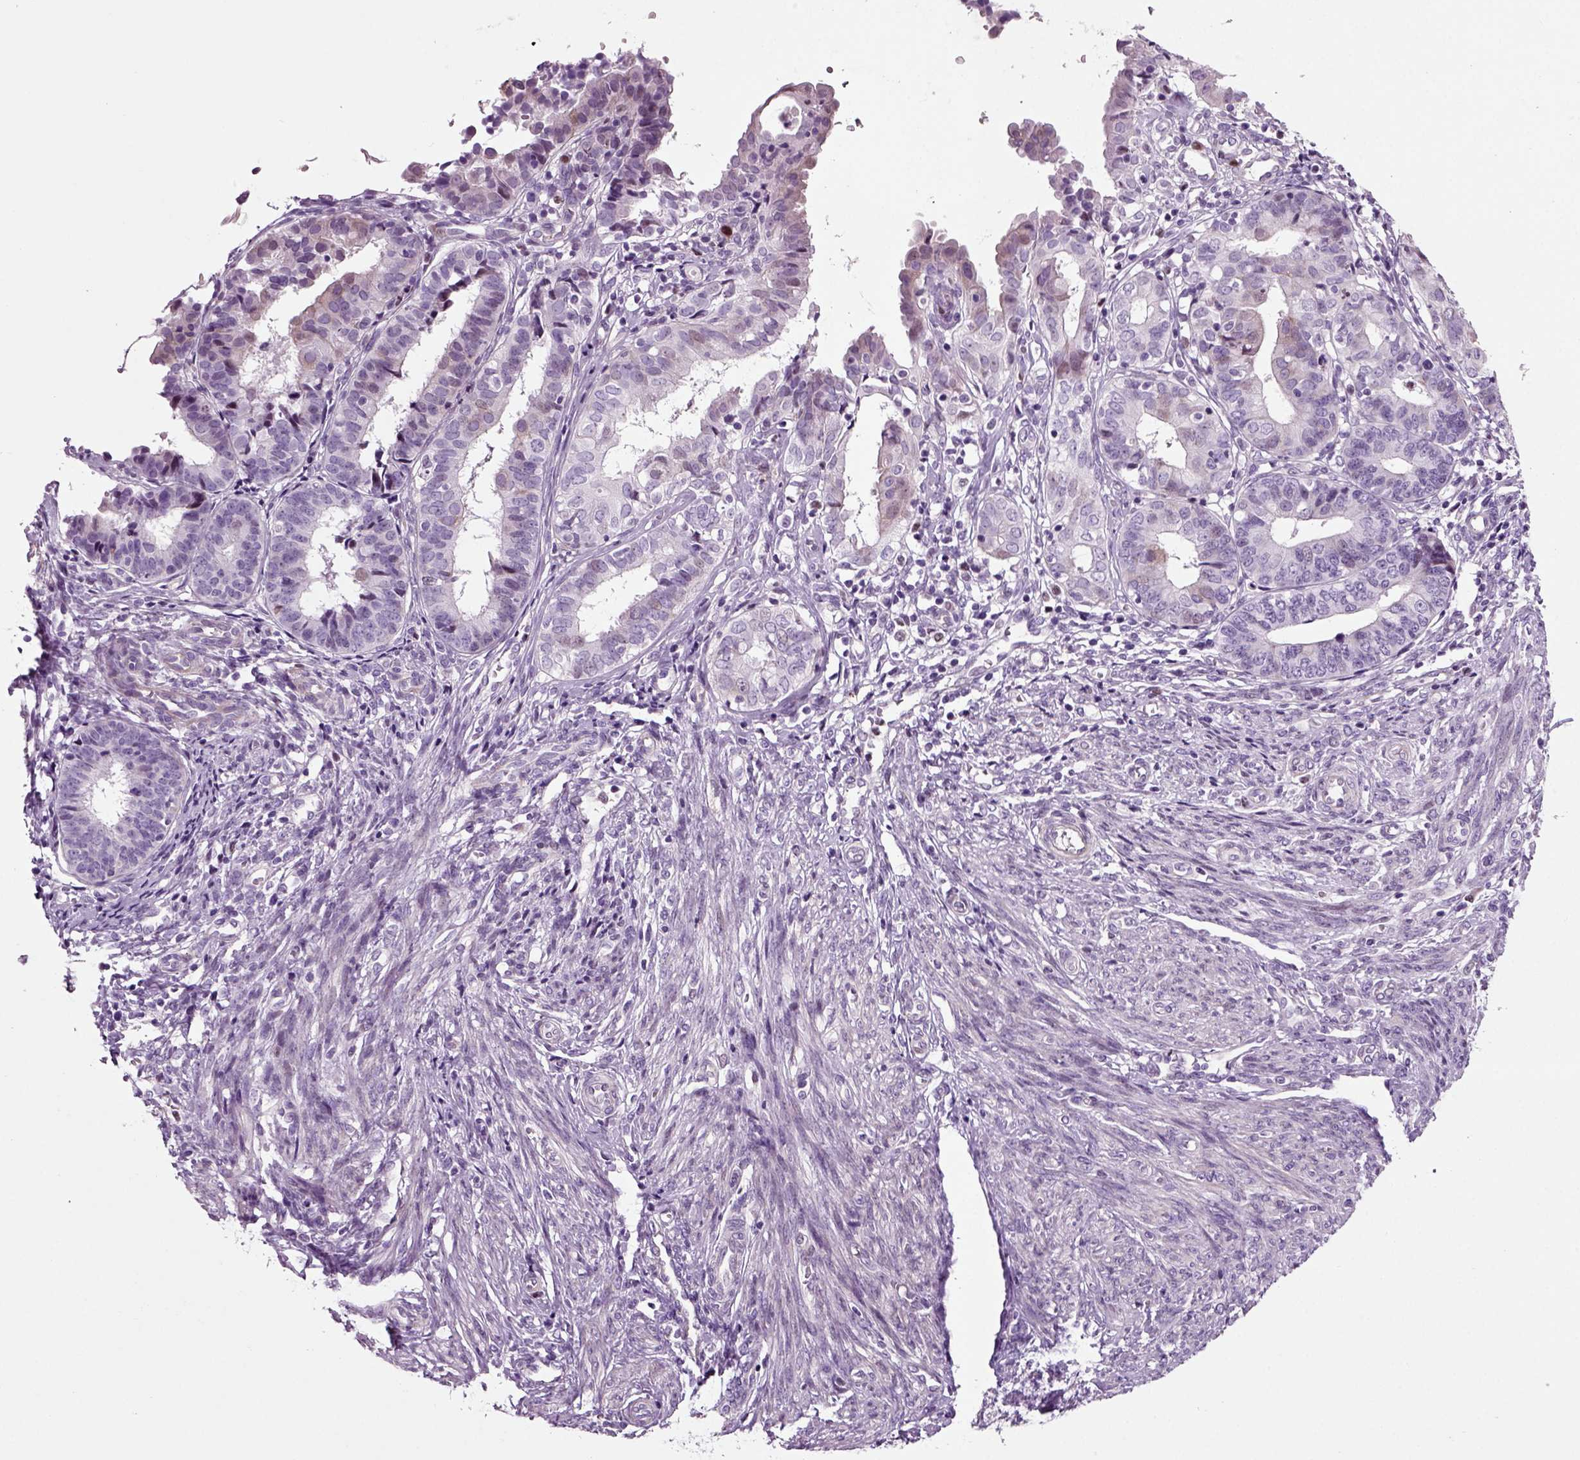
{"staining": {"intensity": "negative", "quantity": "none", "location": "none"}, "tissue": "endometrial cancer", "cell_type": "Tumor cells", "image_type": "cancer", "snomed": [{"axis": "morphology", "description": "Adenocarcinoma, NOS"}, {"axis": "topography", "description": "Endometrium"}], "caption": "IHC micrograph of endometrial cancer stained for a protein (brown), which displays no positivity in tumor cells.", "gene": "ARID3A", "patient": {"sex": "female", "age": 68}}